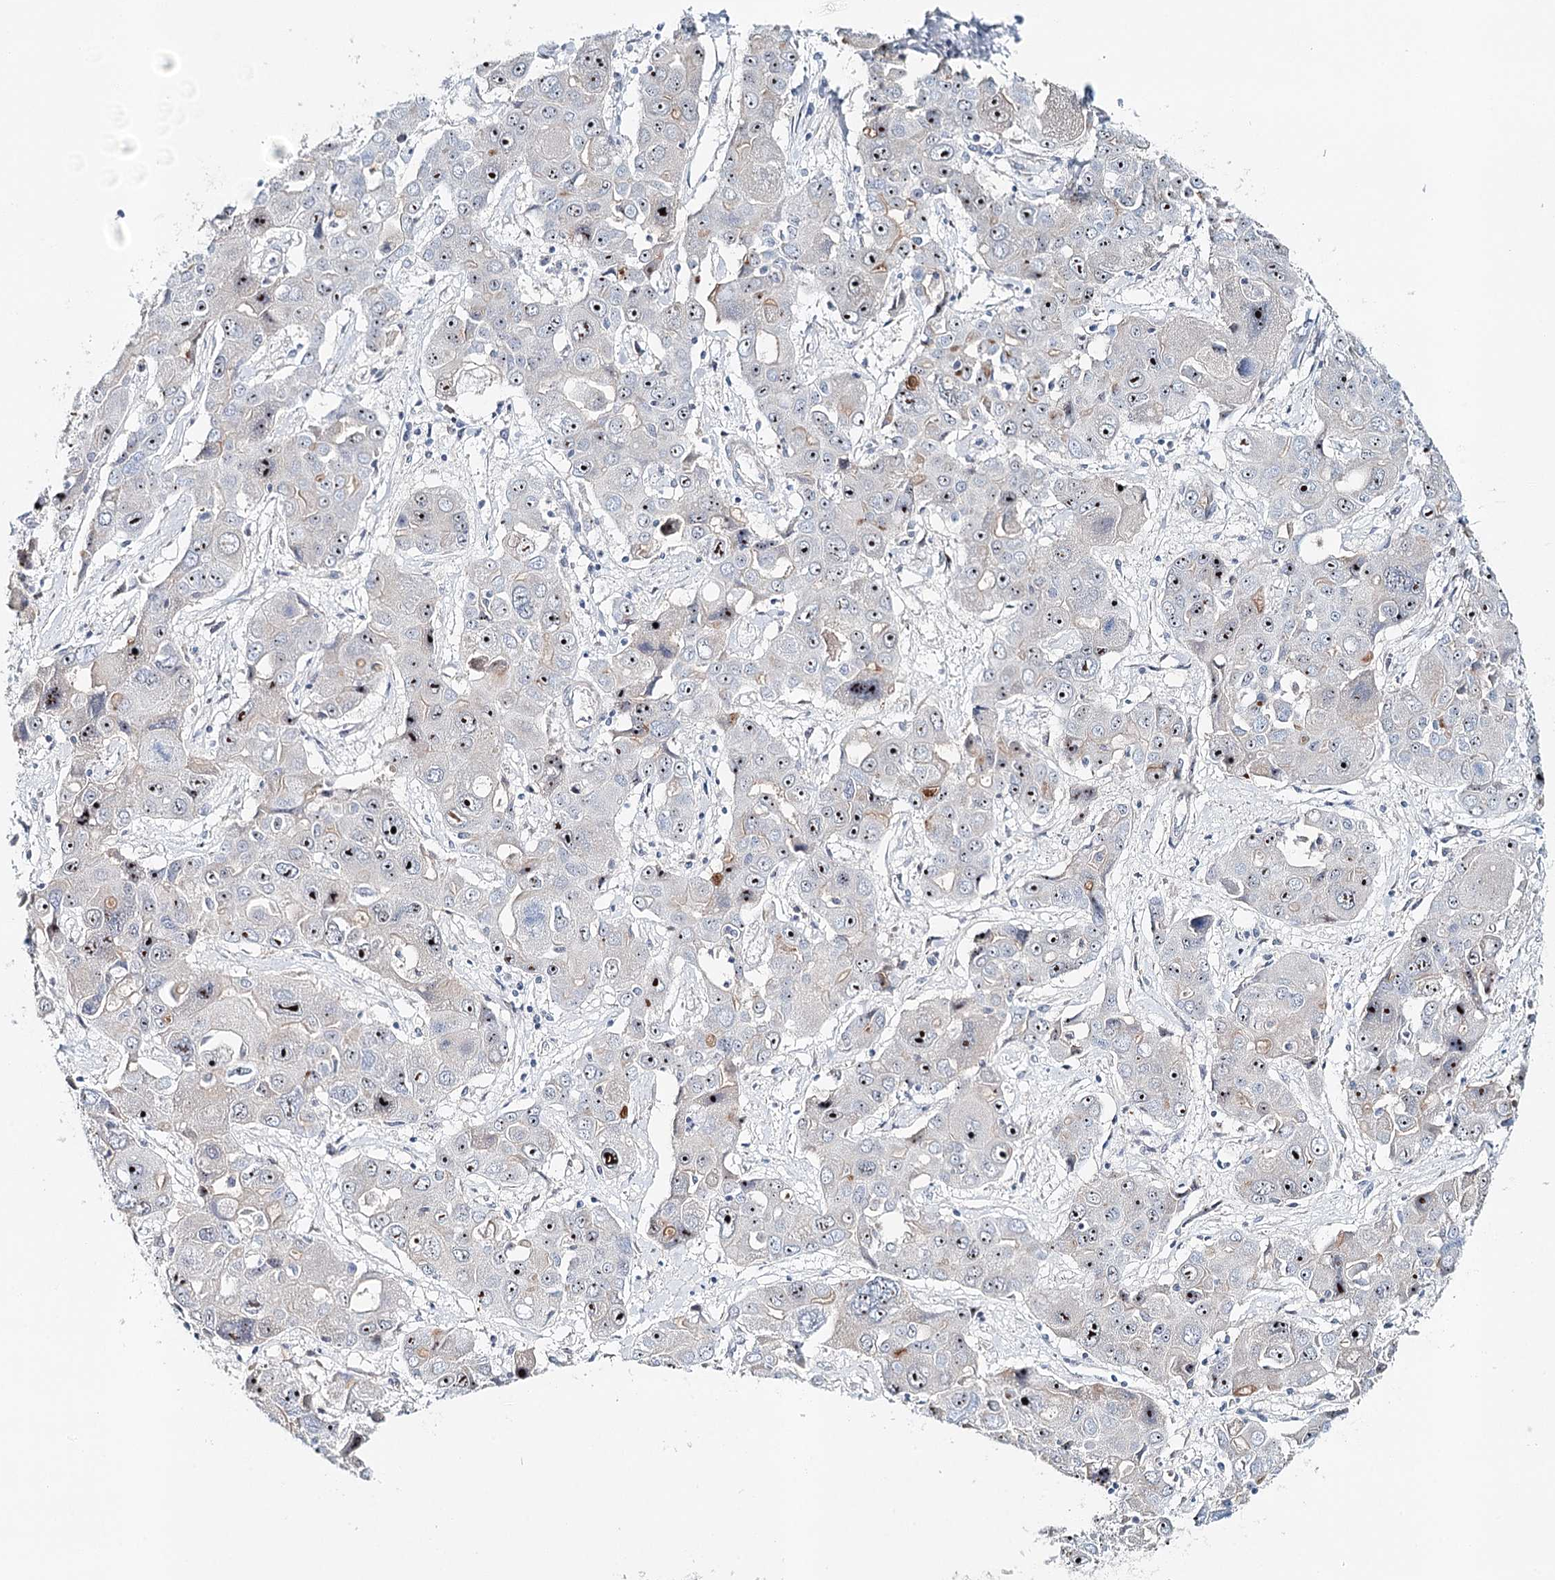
{"staining": {"intensity": "moderate", "quantity": "<25%", "location": "nuclear"}, "tissue": "liver cancer", "cell_type": "Tumor cells", "image_type": "cancer", "snomed": [{"axis": "morphology", "description": "Cholangiocarcinoma"}, {"axis": "topography", "description": "Liver"}], "caption": "Immunohistochemical staining of human liver cholangiocarcinoma displays moderate nuclear protein staining in about <25% of tumor cells.", "gene": "RBM43", "patient": {"sex": "male", "age": 67}}